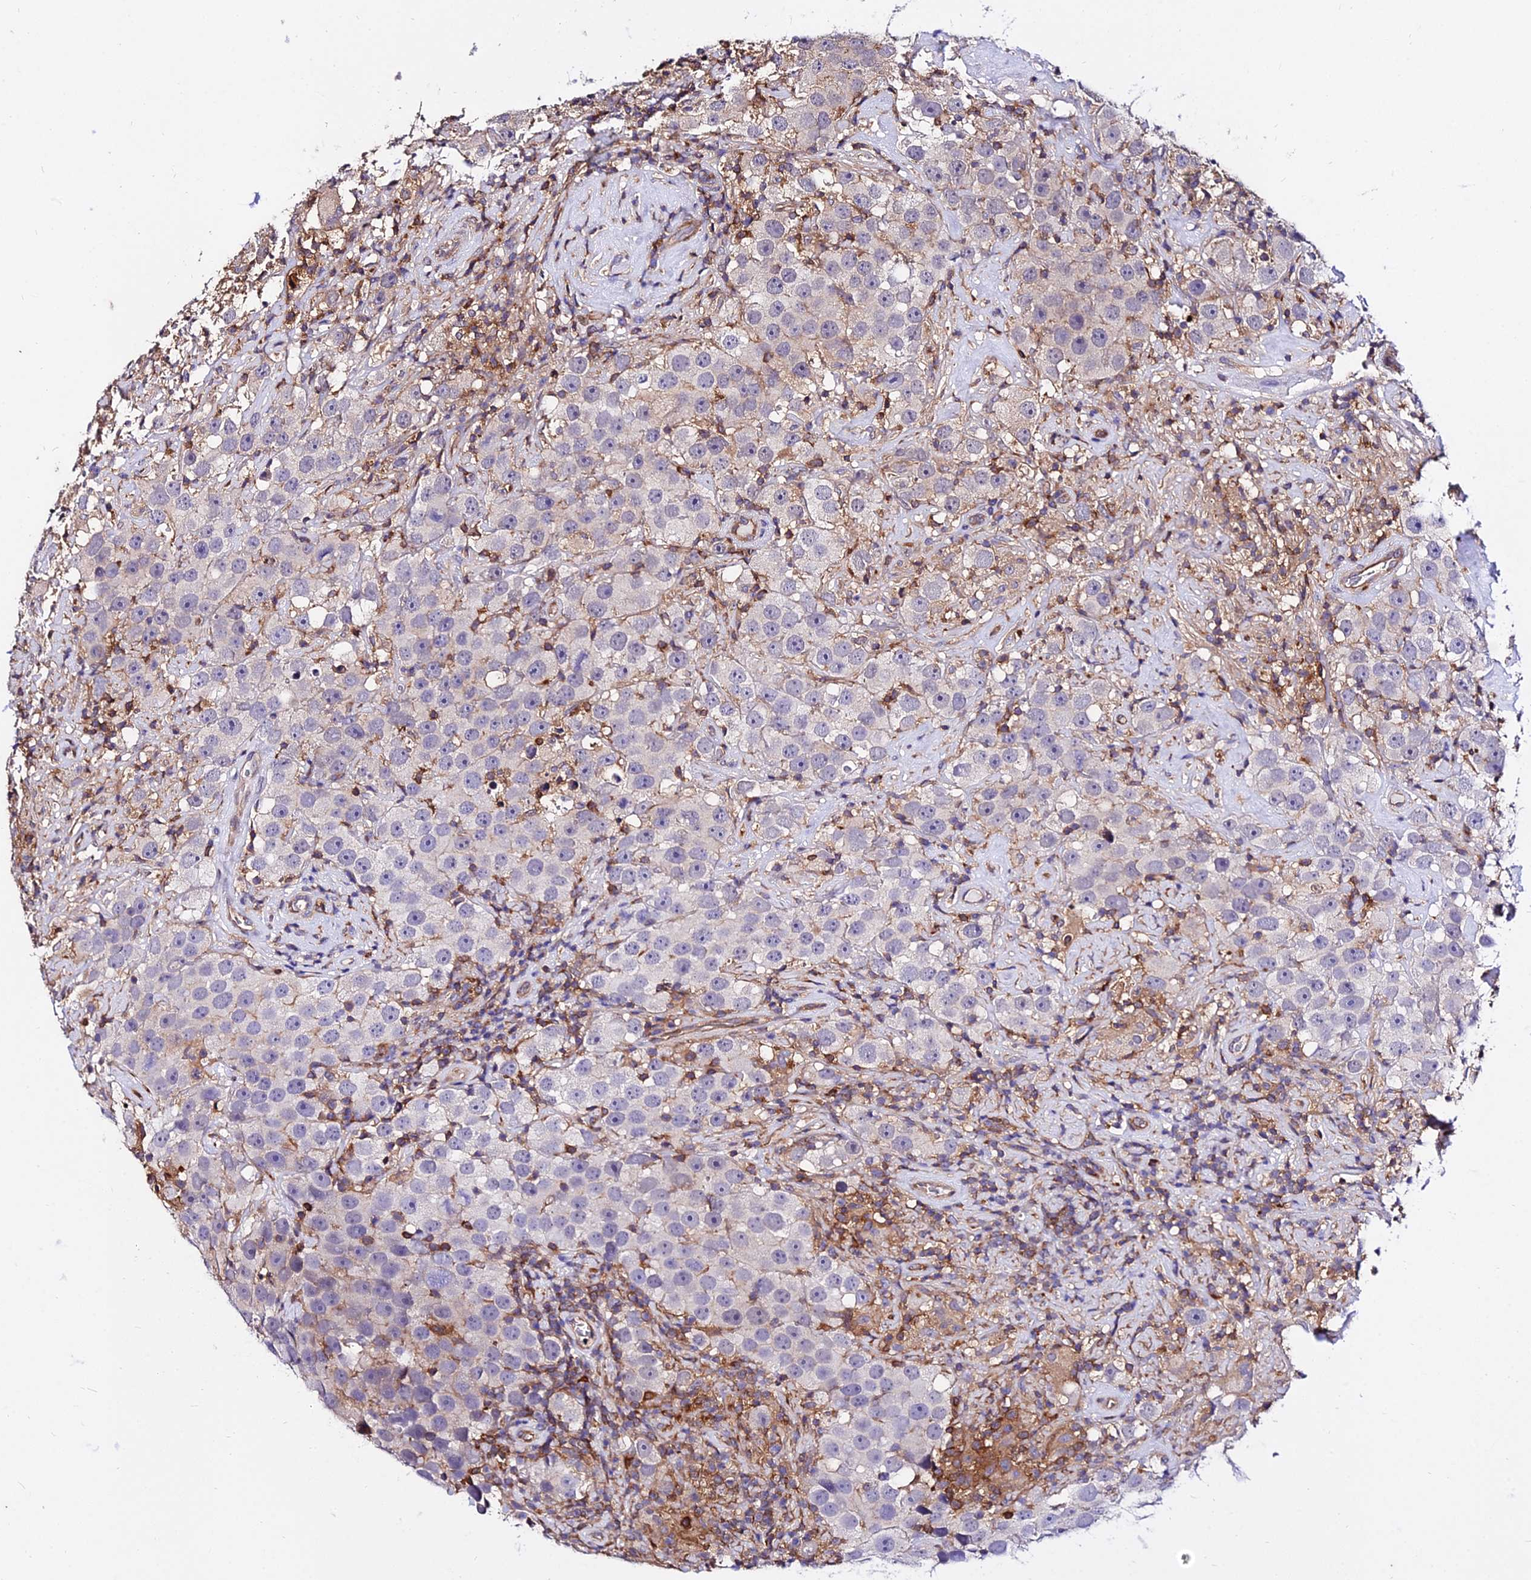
{"staining": {"intensity": "negative", "quantity": "none", "location": "none"}, "tissue": "testis cancer", "cell_type": "Tumor cells", "image_type": "cancer", "snomed": [{"axis": "morphology", "description": "Seminoma, NOS"}, {"axis": "topography", "description": "Testis"}], "caption": "Tumor cells are negative for brown protein staining in testis cancer. The staining was performed using DAB (3,3'-diaminobenzidine) to visualize the protein expression in brown, while the nuclei were stained in blue with hematoxylin (Magnification: 20x).", "gene": "CSRP1", "patient": {"sex": "male", "age": 49}}